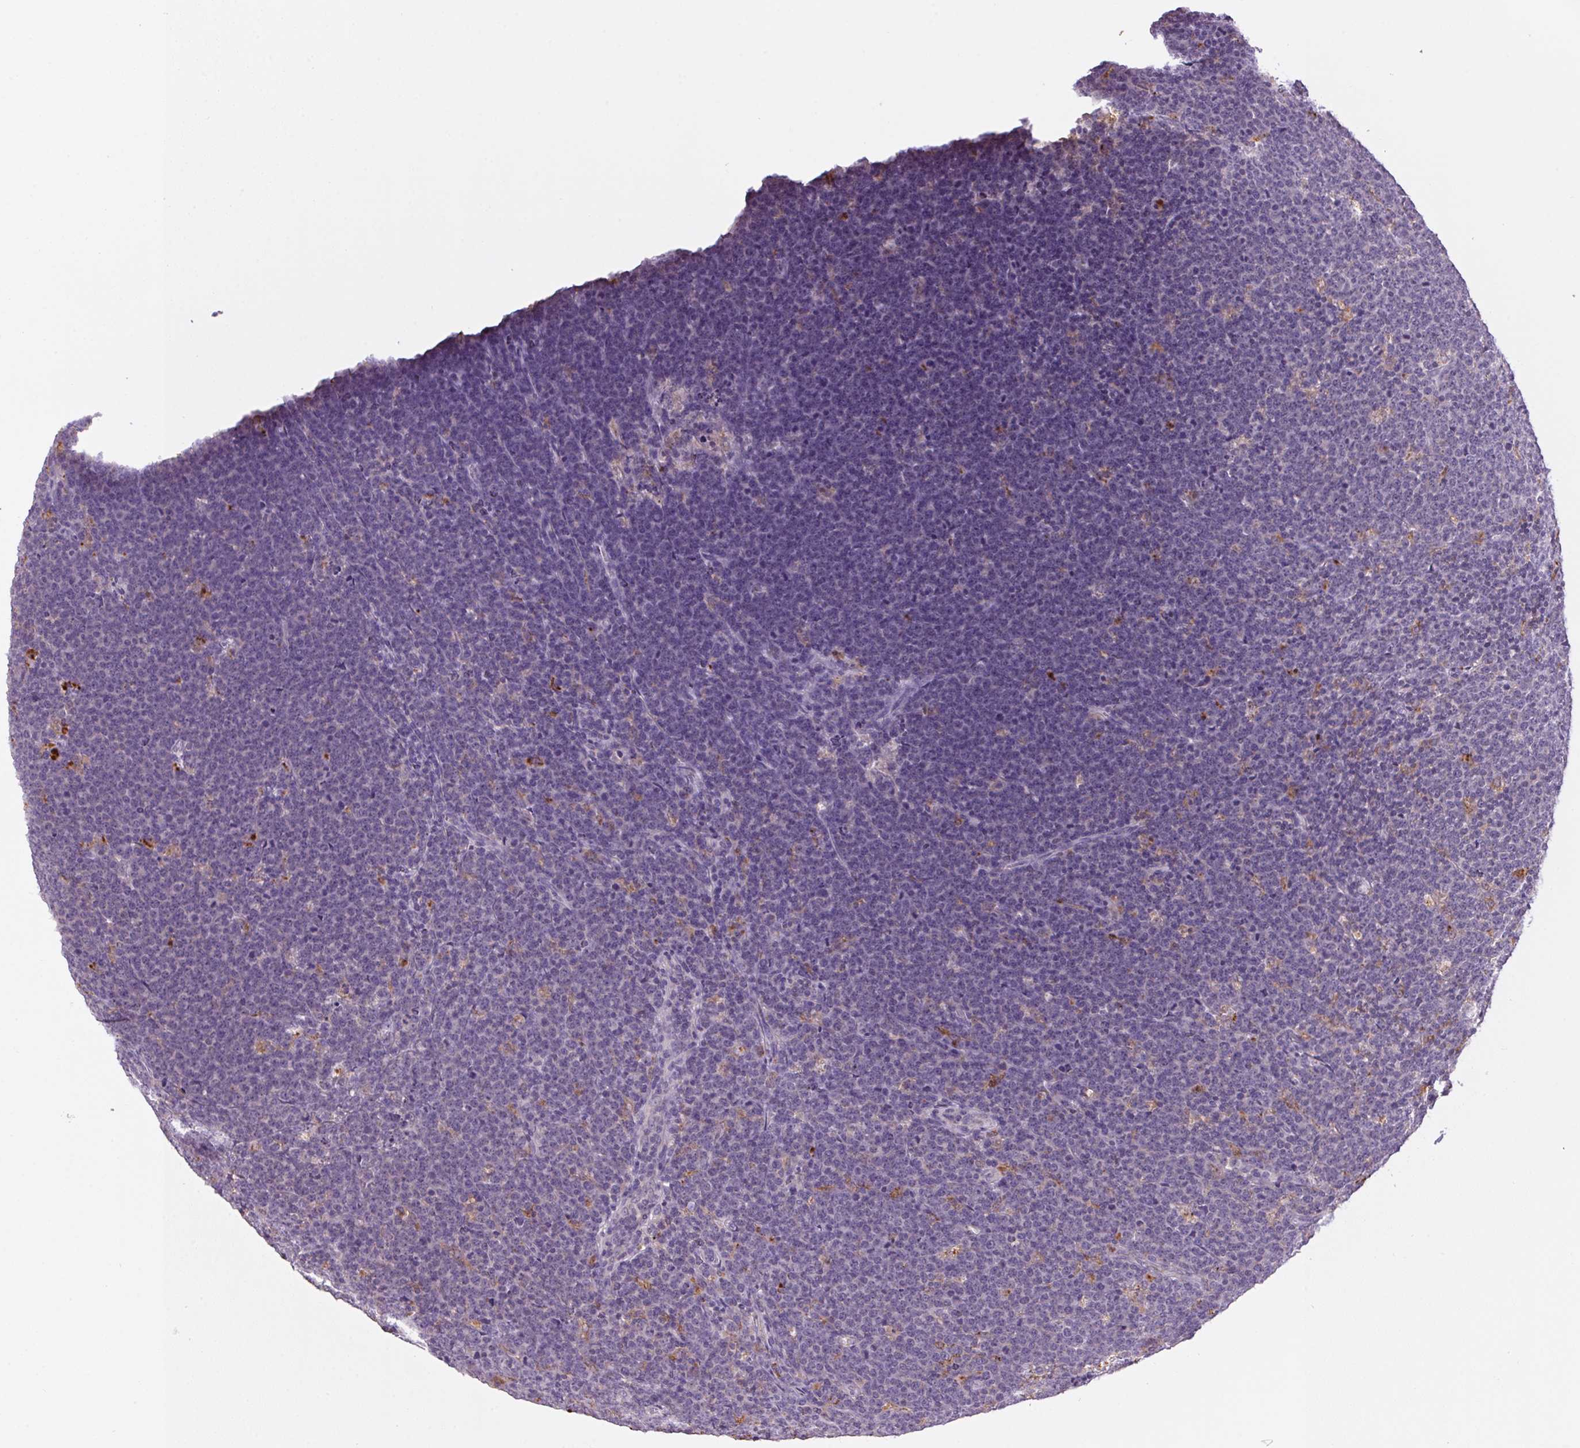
{"staining": {"intensity": "negative", "quantity": "none", "location": "none"}, "tissue": "lymphoma", "cell_type": "Tumor cells", "image_type": "cancer", "snomed": [{"axis": "morphology", "description": "Malignant lymphoma, non-Hodgkin's type, High grade"}, {"axis": "topography", "description": "Small intestine"}, {"axis": "topography", "description": "Colon"}], "caption": "A micrograph of human lymphoma is negative for staining in tumor cells. (Stains: DAB (3,3'-diaminobenzidine) IHC with hematoxylin counter stain, Microscopy: brightfield microscopy at high magnification).", "gene": "ADH5", "patient": {"sex": "male", "age": 8}}